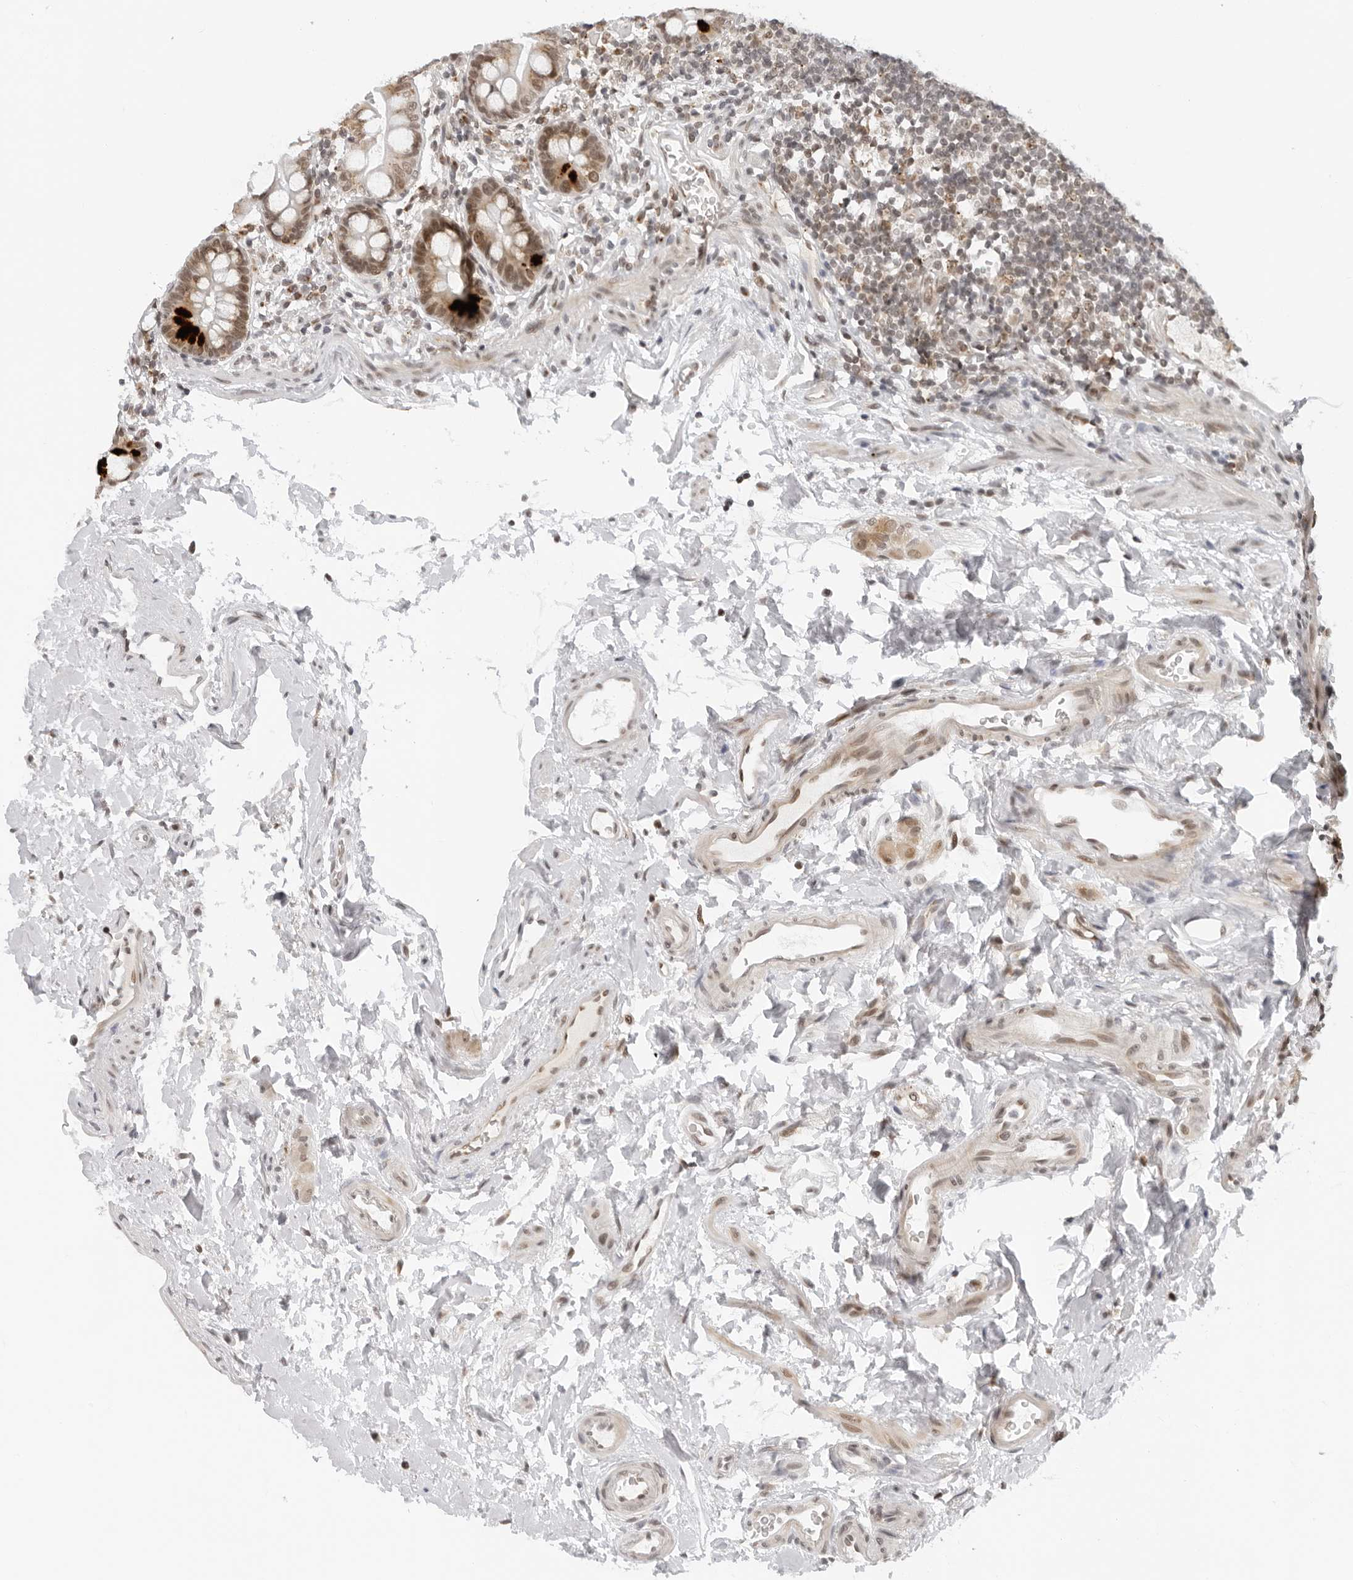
{"staining": {"intensity": "strong", "quantity": "<25%", "location": "cytoplasmic/membranous"}, "tissue": "small intestine", "cell_type": "Glandular cells", "image_type": "normal", "snomed": [{"axis": "morphology", "description": "Normal tissue, NOS"}, {"axis": "topography", "description": "Small intestine"}], "caption": "Small intestine was stained to show a protein in brown. There is medium levels of strong cytoplasmic/membranous positivity in about <25% of glandular cells. (IHC, brightfield microscopy, high magnification).", "gene": "TOX4", "patient": {"sex": "female", "age": 84}}